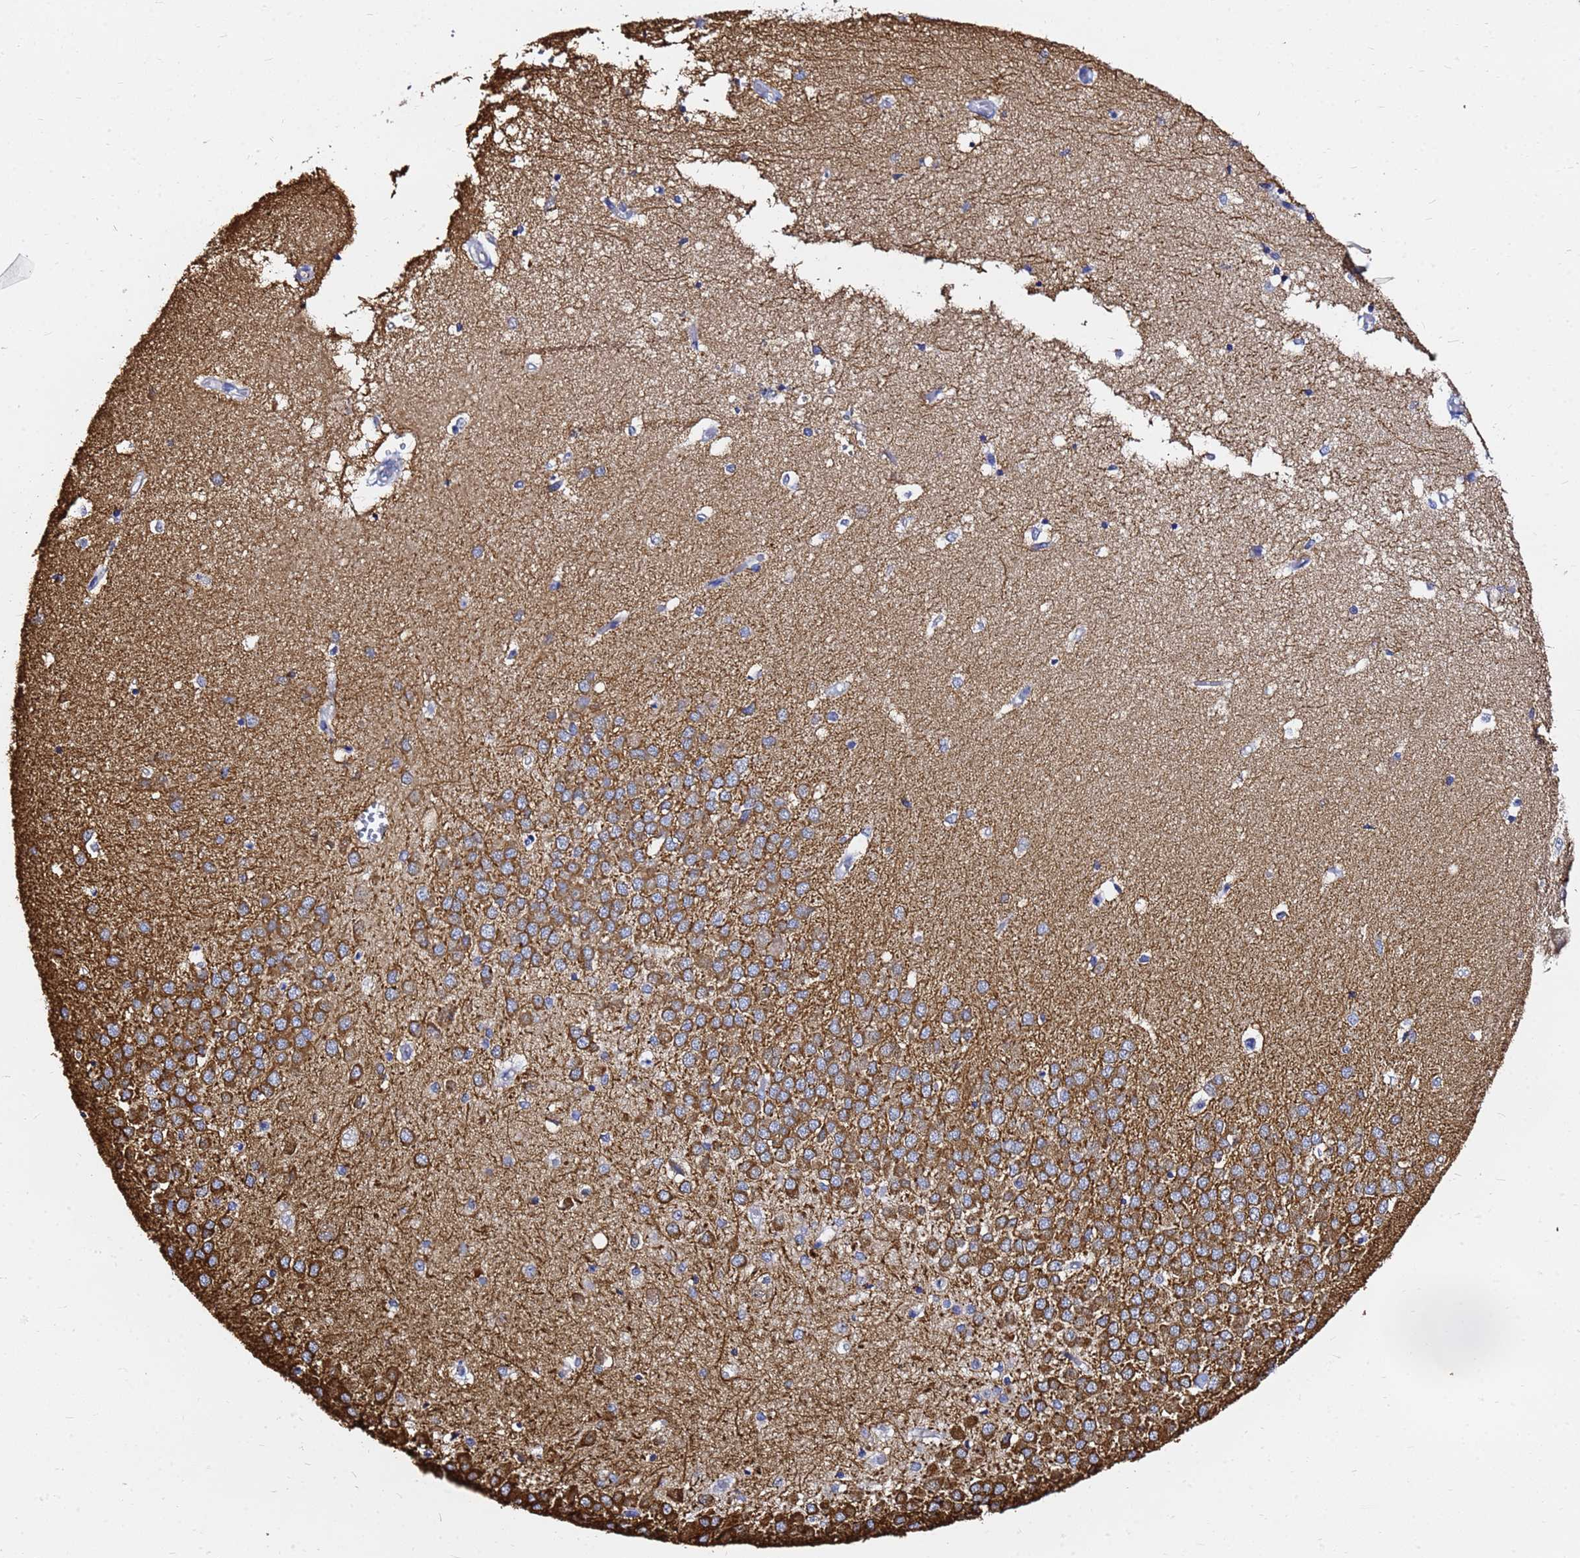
{"staining": {"intensity": "weak", "quantity": "25%-75%", "location": "cytoplasmic/membranous"}, "tissue": "hippocampus", "cell_type": "Glial cells", "image_type": "normal", "snomed": [{"axis": "morphology", "description": "Normal tissue, NOS"}, {"axis": "topography", "description": "Hippocampus"}], "caption": "Weak cytoplasmic/membranous expression for a protein is identified in about 25%-75% of glial cells of normal hippocampus using immunohistochemistry (IHC).", "gene": "TUBA8", "patient": {"sex": "male", "age": 45}}